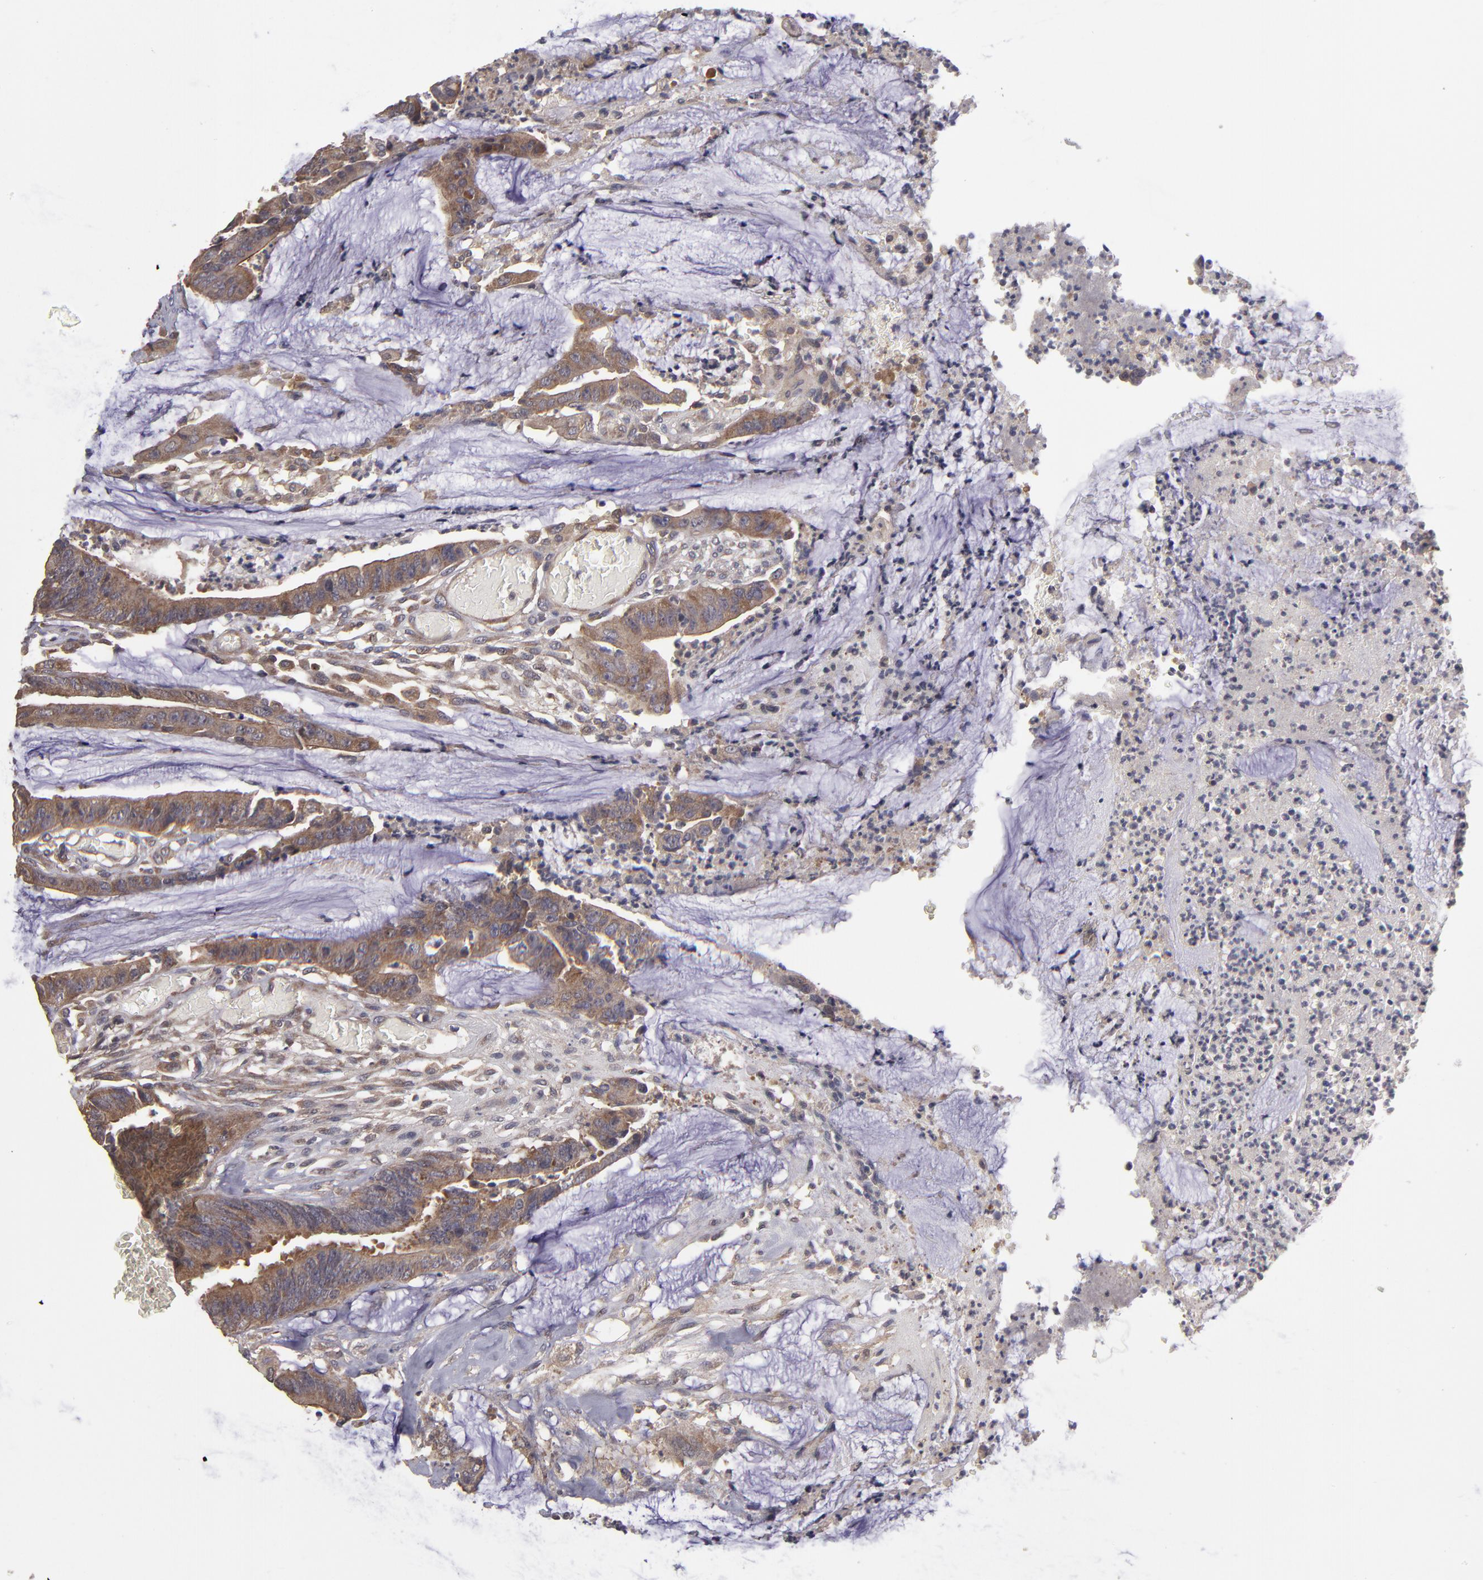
{"staining": {"intensity": "strong", "quantity": ">75%", "location": "cytoplasmic/membranous"}, "tissue": "colorectal cancer", "cell_type": "Tumor cells", "image_type": "cancer", "snomed": [{"axis": "morphology", "description": "Adenocarcinoma, NOS"}, {"axis": "topography", "description": "Rectum"}], "caption": "IHC of colorectal cancer shows high levels of strong cytoplasmic/membranous positivity in about >75% of tumor cells.", "gene": "NF2", "patient": {"sex": "female", "age": 66}}